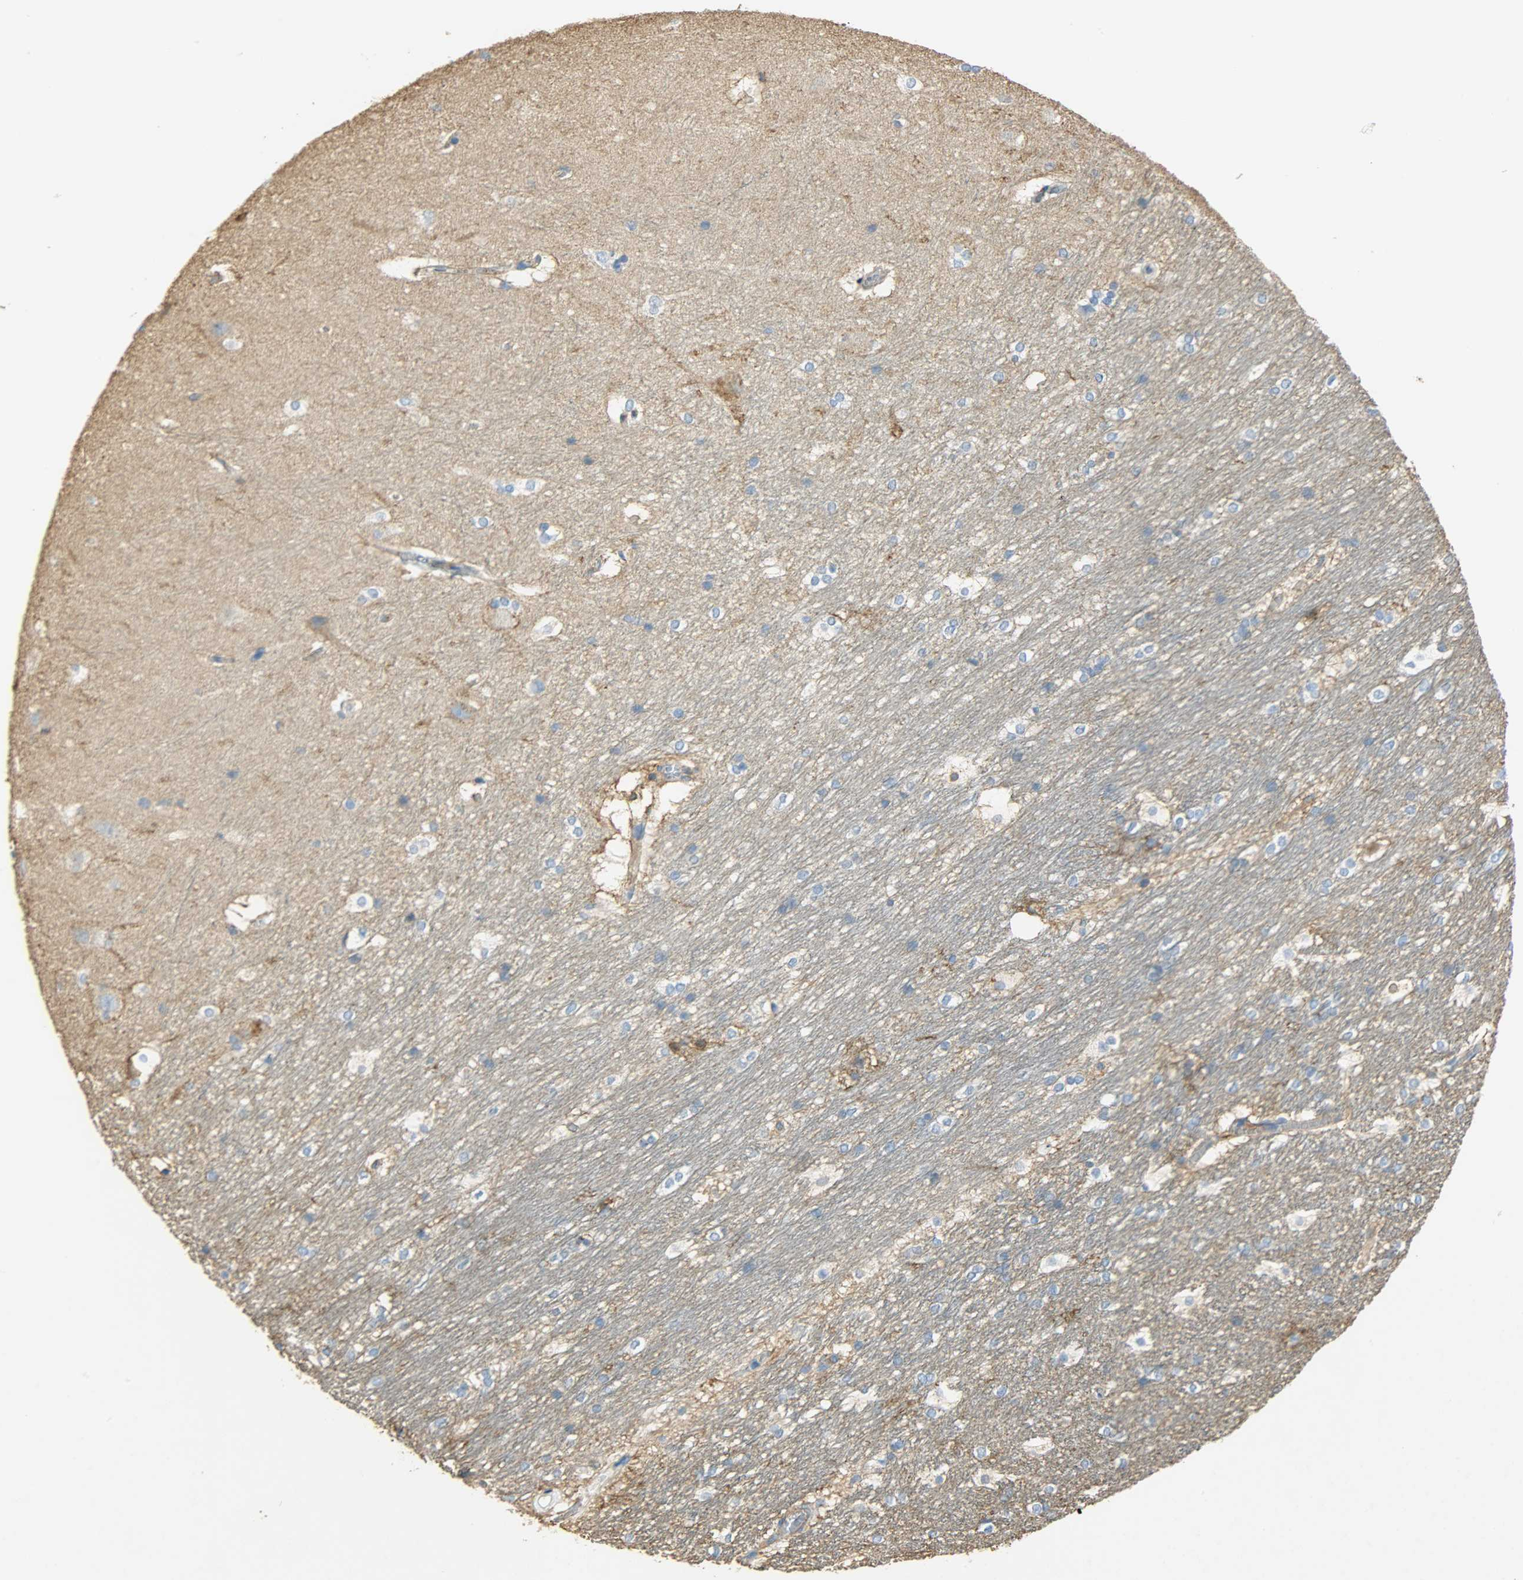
{"staining": {"intensity": "negative", "quantity": "none", "location": "none"}, "tissue": "hippocampus", "cell_type": "Glial cells", "image_type": "normal", "snomed": [{"axis": "morphology", "description": "Normal tissue, NOS"}, {"axis": "topography", "description": "Hippocampus"}], "caption": "High power microscopy photomicrograph of an immunohistochemistry photomicrograph of normal hippocampus, revealing no significant expression in glial cells. The staining was performed using DAB (3,3'-diaminobenzidine) to visualize the protein expression in brown, while the nuclei were stained in blue with hematoxylin (Magnification: 20x).", "gene": "ANXA6", "patient": {"sex": "female", "age": 19}}